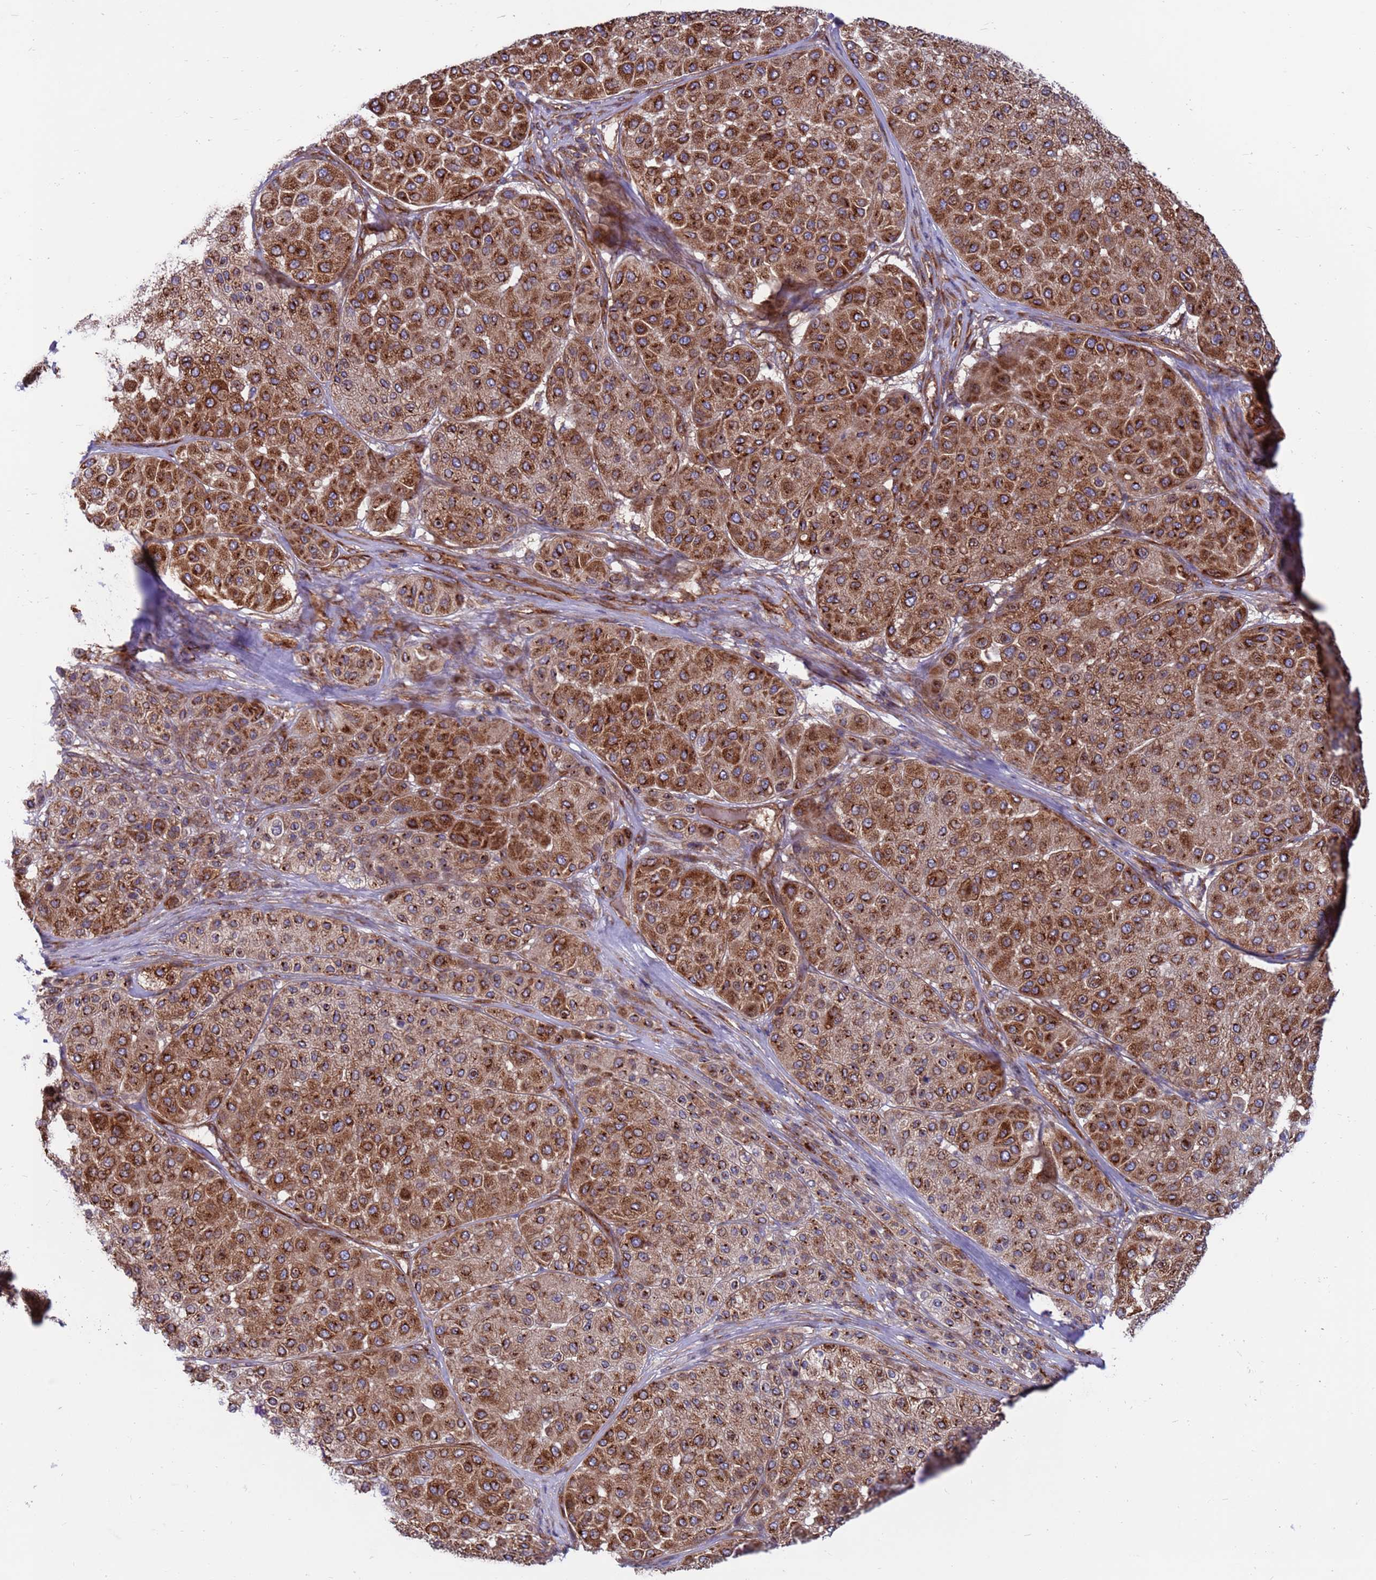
{"staining": {"intensity": "strong", "quantity": ">75%", "location": "cytoplasmic/membranous"}, "tissue": "melanoma", "cell_type": "Tumor cells", "image_type": "cancer", "snomed": [{"axis": "morphology", "description": "Malignant melanoma, Metastatic site"}, {"axis": "topography", "description": "Smooth muscle"}], "caption": "Protein expression by immunohistochemistry displays strong cytoplasmic/membranous positivity in about >75% of tumor cells in malignant melanoma (metastatic site).", "gene": "ZC3HAV1", "patient": {"sex": "male", "age": 41}}